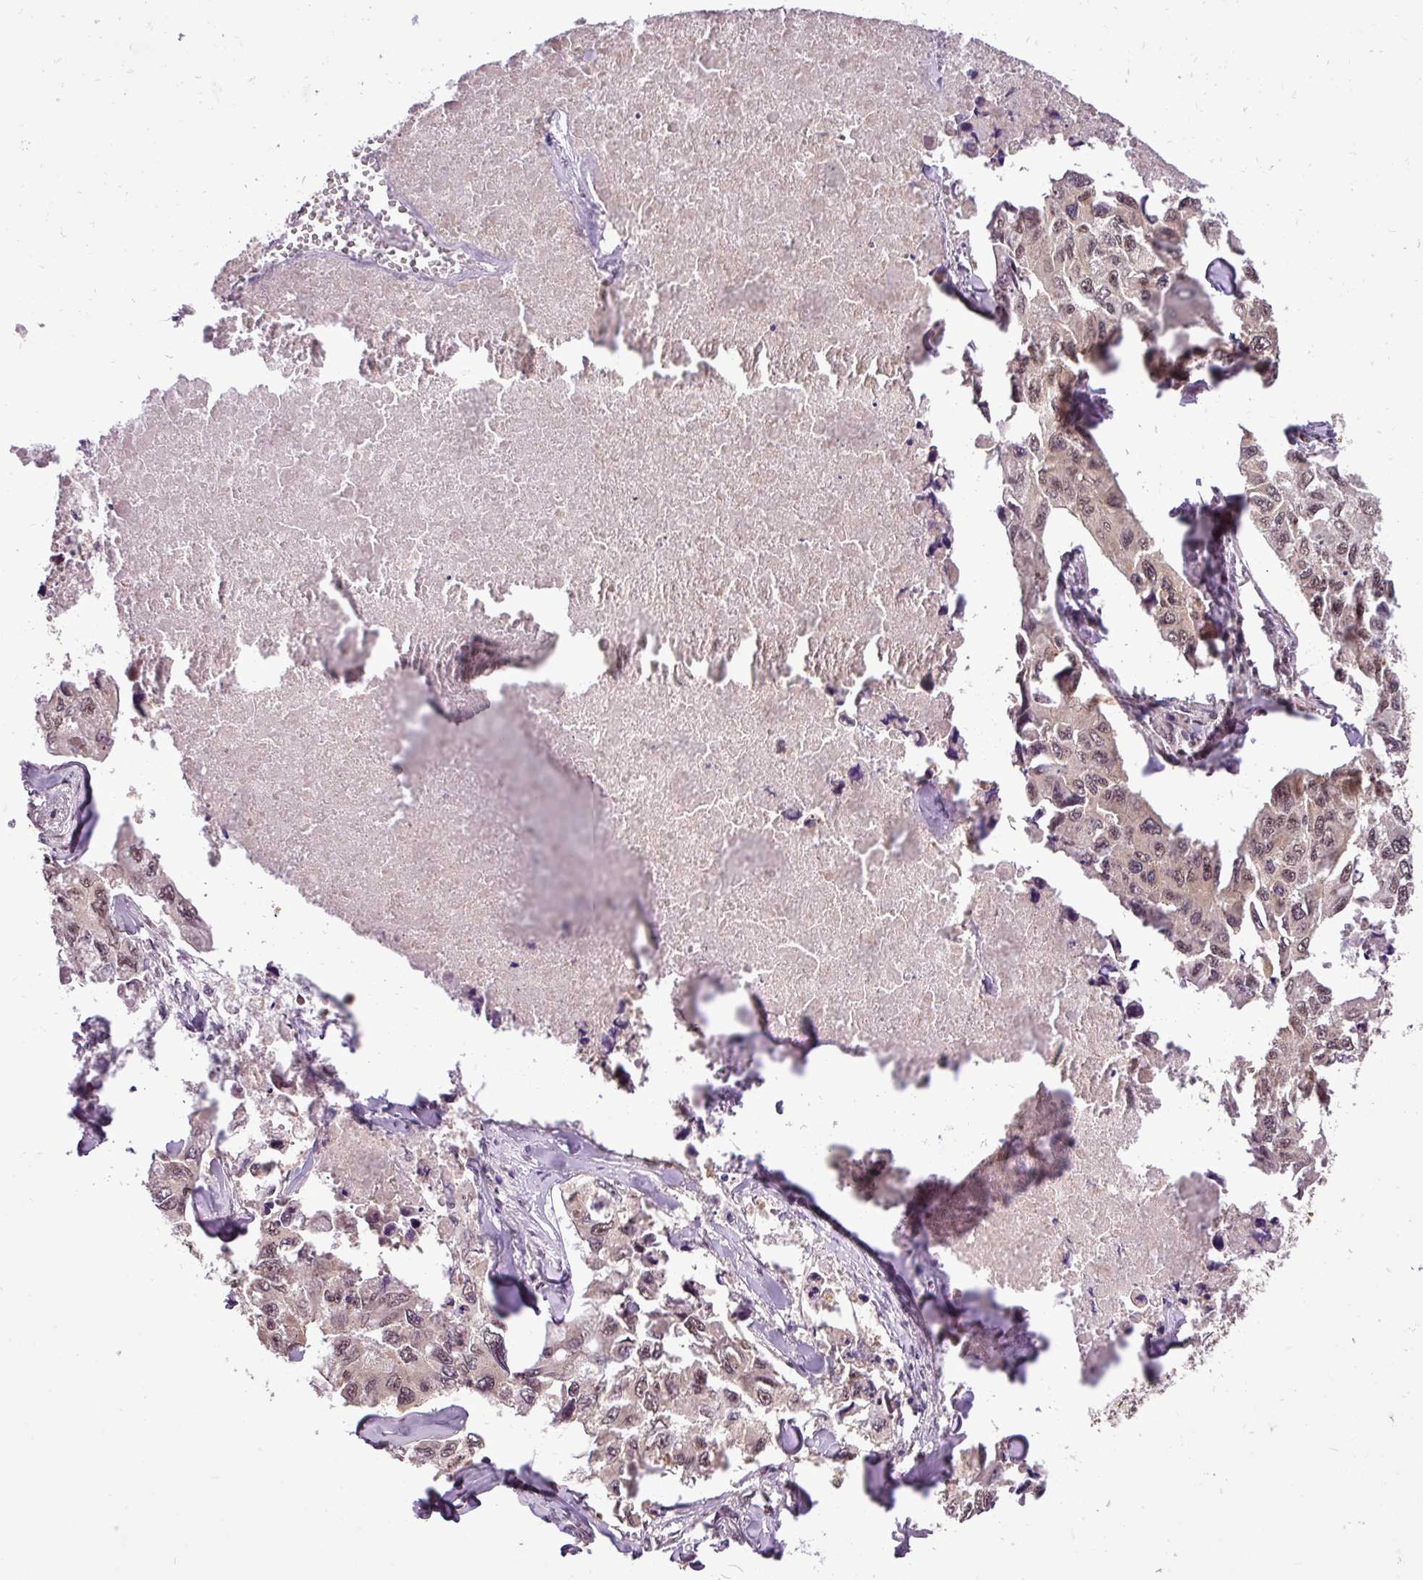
{"staining": {"intensity": "moderate", "quantity": ">75%", "location": "nuclear"}, "tissue": "lung cancer", "cell_type": "Tumor cells", "image_type": "cancer", "snomed": [{"axis": "morphology", "description": "Adenocarcinoma, NOS"}, {"axis": "topography", "description": "Lung"}], "caption": "A brown stain labels moderate nuclear staining of a protein in lung cancer tumor cells.", "gene": "MFHAS1", "patient": {"sex": "male", "age": 64}}